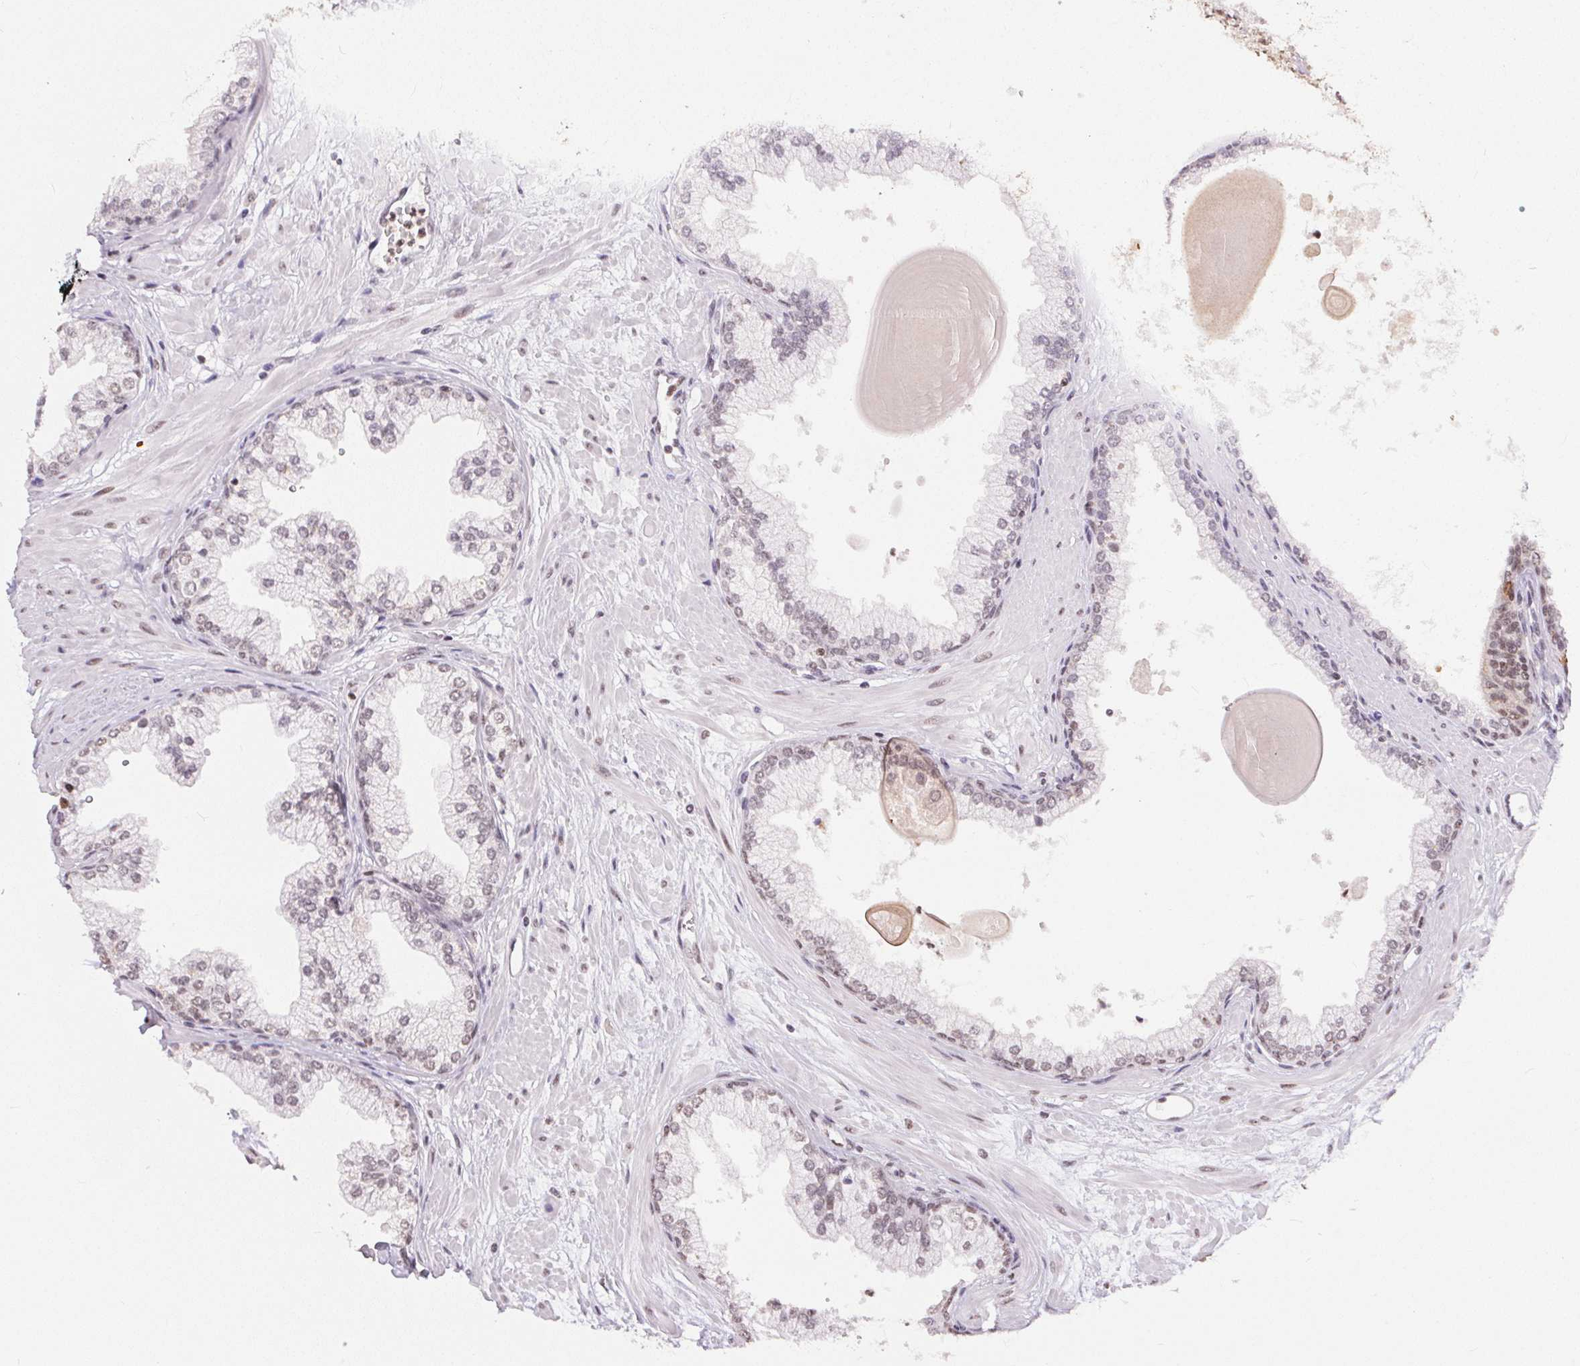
{"staining": {"intensity": "moderate", "quantity": "25%-75%", "location": "nuclear"}, "tissue": "prostate", "cell_type": "Glandular cells", "image_type": "normal", "snomed": [{"axis": "morphology", "description": "Normal tissue, NOS"}, {"axis": "topography", "description": "Prostate"}, {"axis": "topography", "description": "Peripheral nerve tissue"}], "caption": "Human prostate stained with a brown dye demonstrates moderate nuclear positive positivity in about 25%-75% of glandular cells.", "gene": "NFE2L1", "patient": {"sex": "male", "age": 61}}